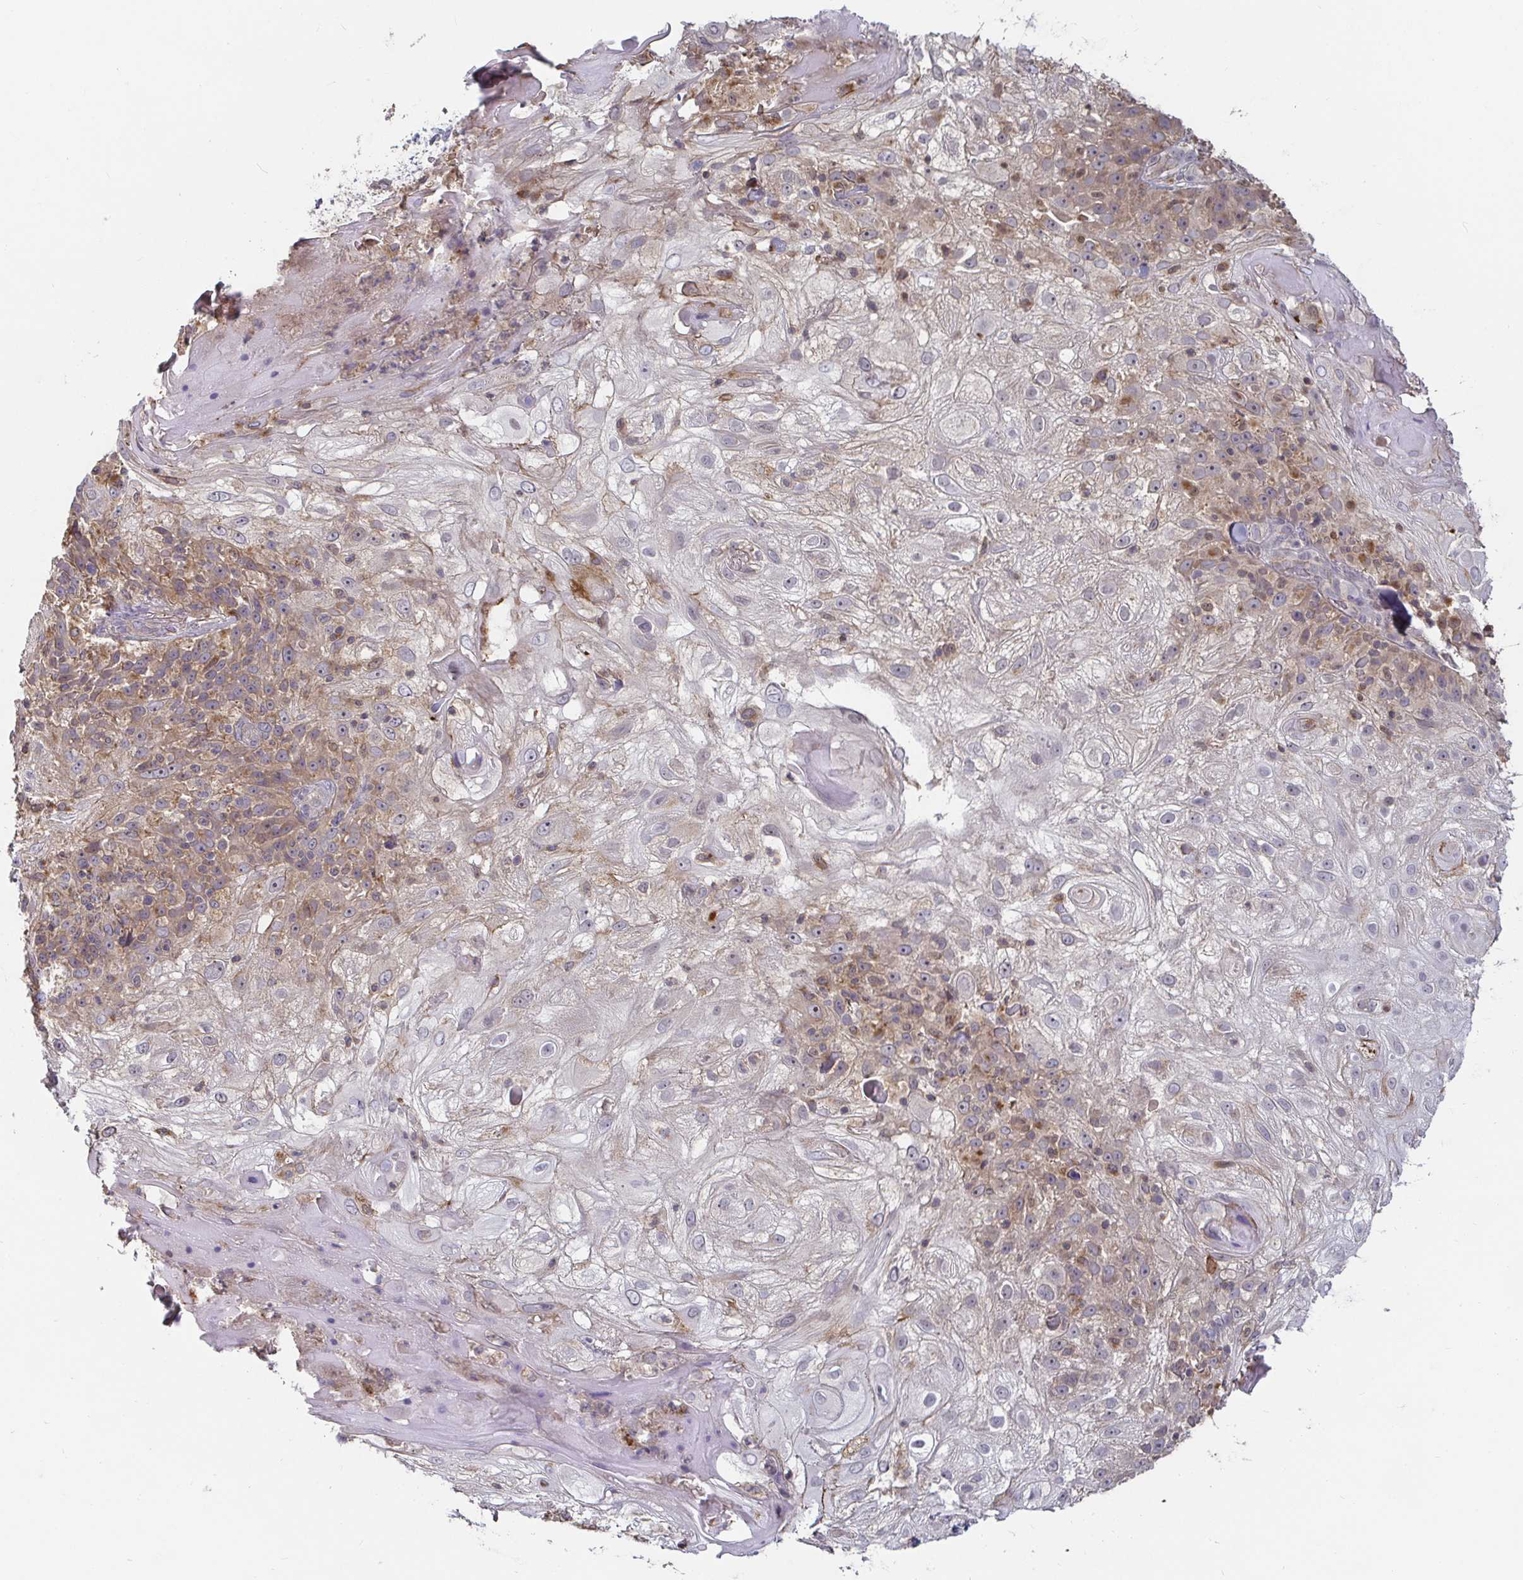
{"staining": {"intensity": "negative", "quantity": "none", "location": "none"}, "tissue": "skin cancer", "cell_type": "Tumor cells", "image_type": "cancer", "snomed": [{"axis": "morphology", "description": "Normal tissue, NOS"}, {"axis": "morphology", "description": "Squamous cell carcinoma, NOS"}, {"axis": "topography", "description": "Skin"}], "caption": "There is no significant staining in tumor cells of skin cancer. (Brightfield microscopy of DAB immunohistochemistry (IHC) at high magnification).", "gene": "CDH18", "patient": {"sex": "female", "age": 83}}